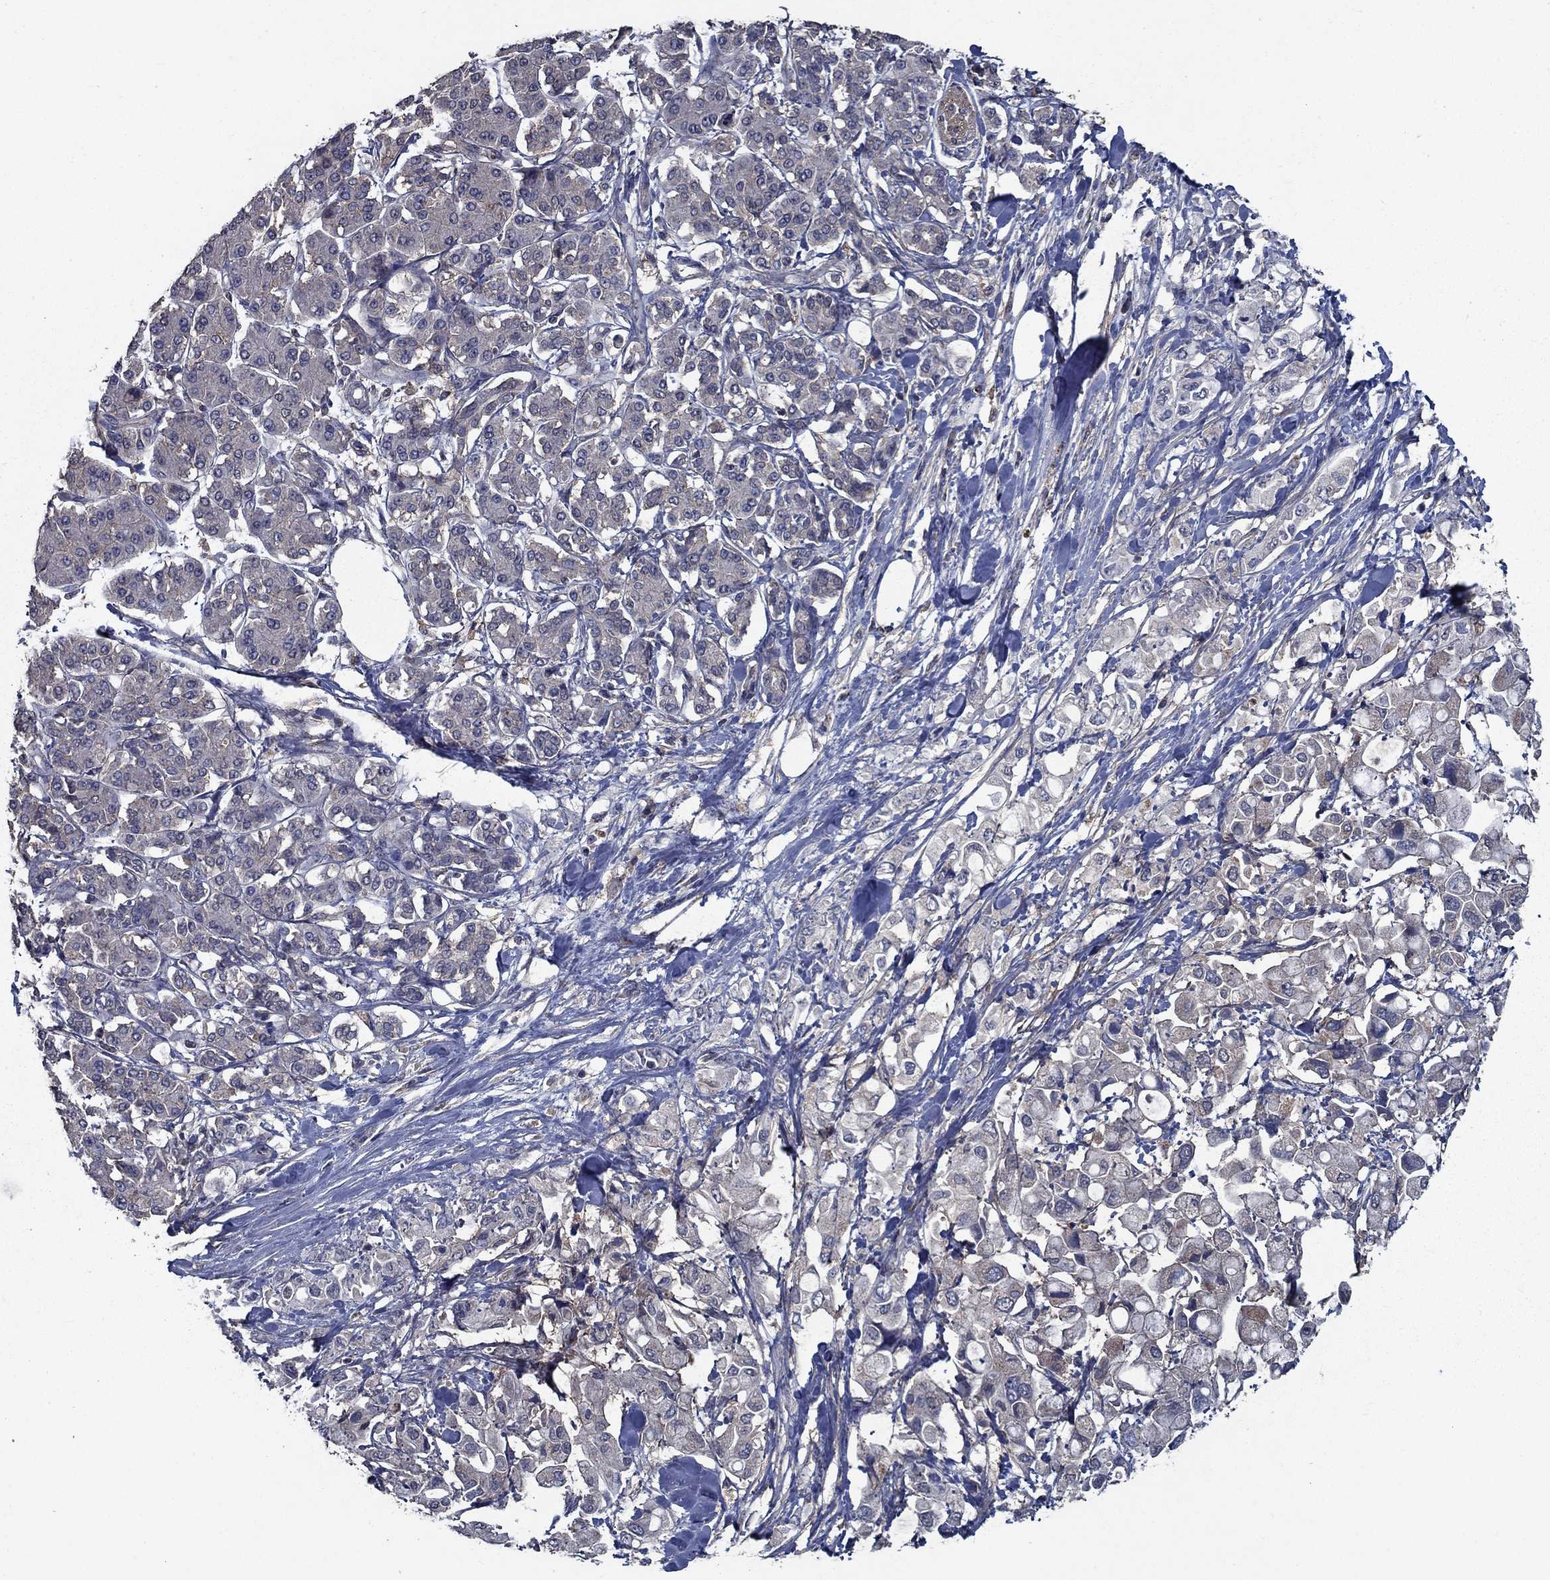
{"staining": {"intensity": "strong", "quantity": "<25%", "location": "cytoplasmic/membranous"}, "tissue": "pancreatic cancer", "cell_type": "Tumor cells", "image_type": "cancer", "snomed": [{"axis": "morphology", "description": "Adenocarcinoma, NOS"}, {"axis": "topography", "description": "Pancreas"}], "caption": "Protein staining of adenocarcinoma (pancreatic) tissue exhibits strong cytoplasmic/membranous staining in approximately <25% of tumor cells. The protein is stained brown, and the nuclei are stained in blue (DAB IHC with brightfield microscopy, high magnification).", "gene": "SLC44A1", "patient": {"sex": "female", "age": 56}}